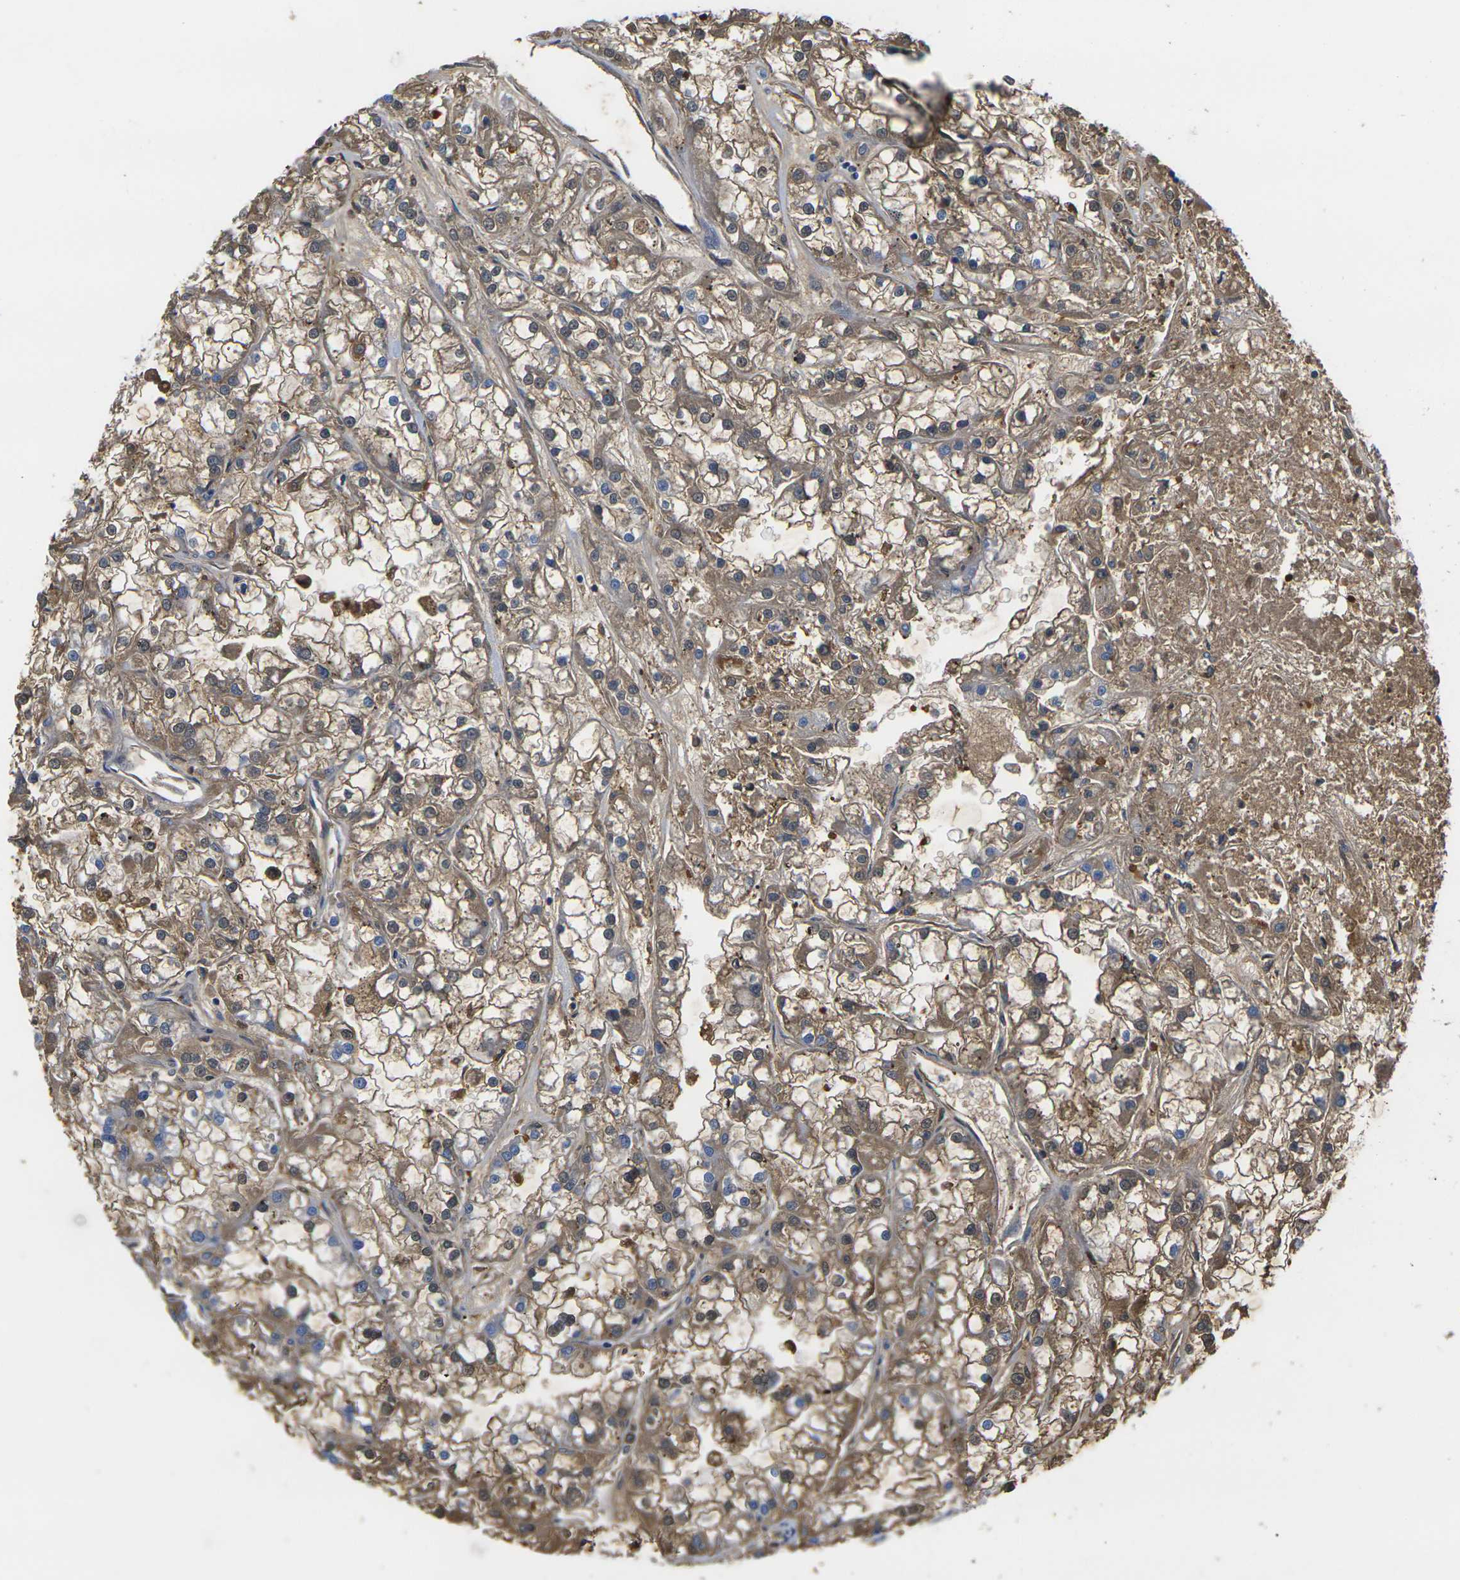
{"staining": {"intensity": "moderate", "quantity": ">75%", "location": "cytoplasmic/membranous"}, "tissue": "renal cancer", "cell_type": "Tumor cells", "image_type": "cancer", "snomed": [{"axis": "morphology", "description": "Adenocarcinoma, NOS"}, {"axis": "topography", "description": "Kidney"}], "caption": "Moderate cytoplasmic/membranous expression for a protein is appreciated in about >75% of tumor cells of renal adenocarcinoma using immunohistochemistry.", "gene": "GREM2", "patient": {"sex": "female", "age": 52}}